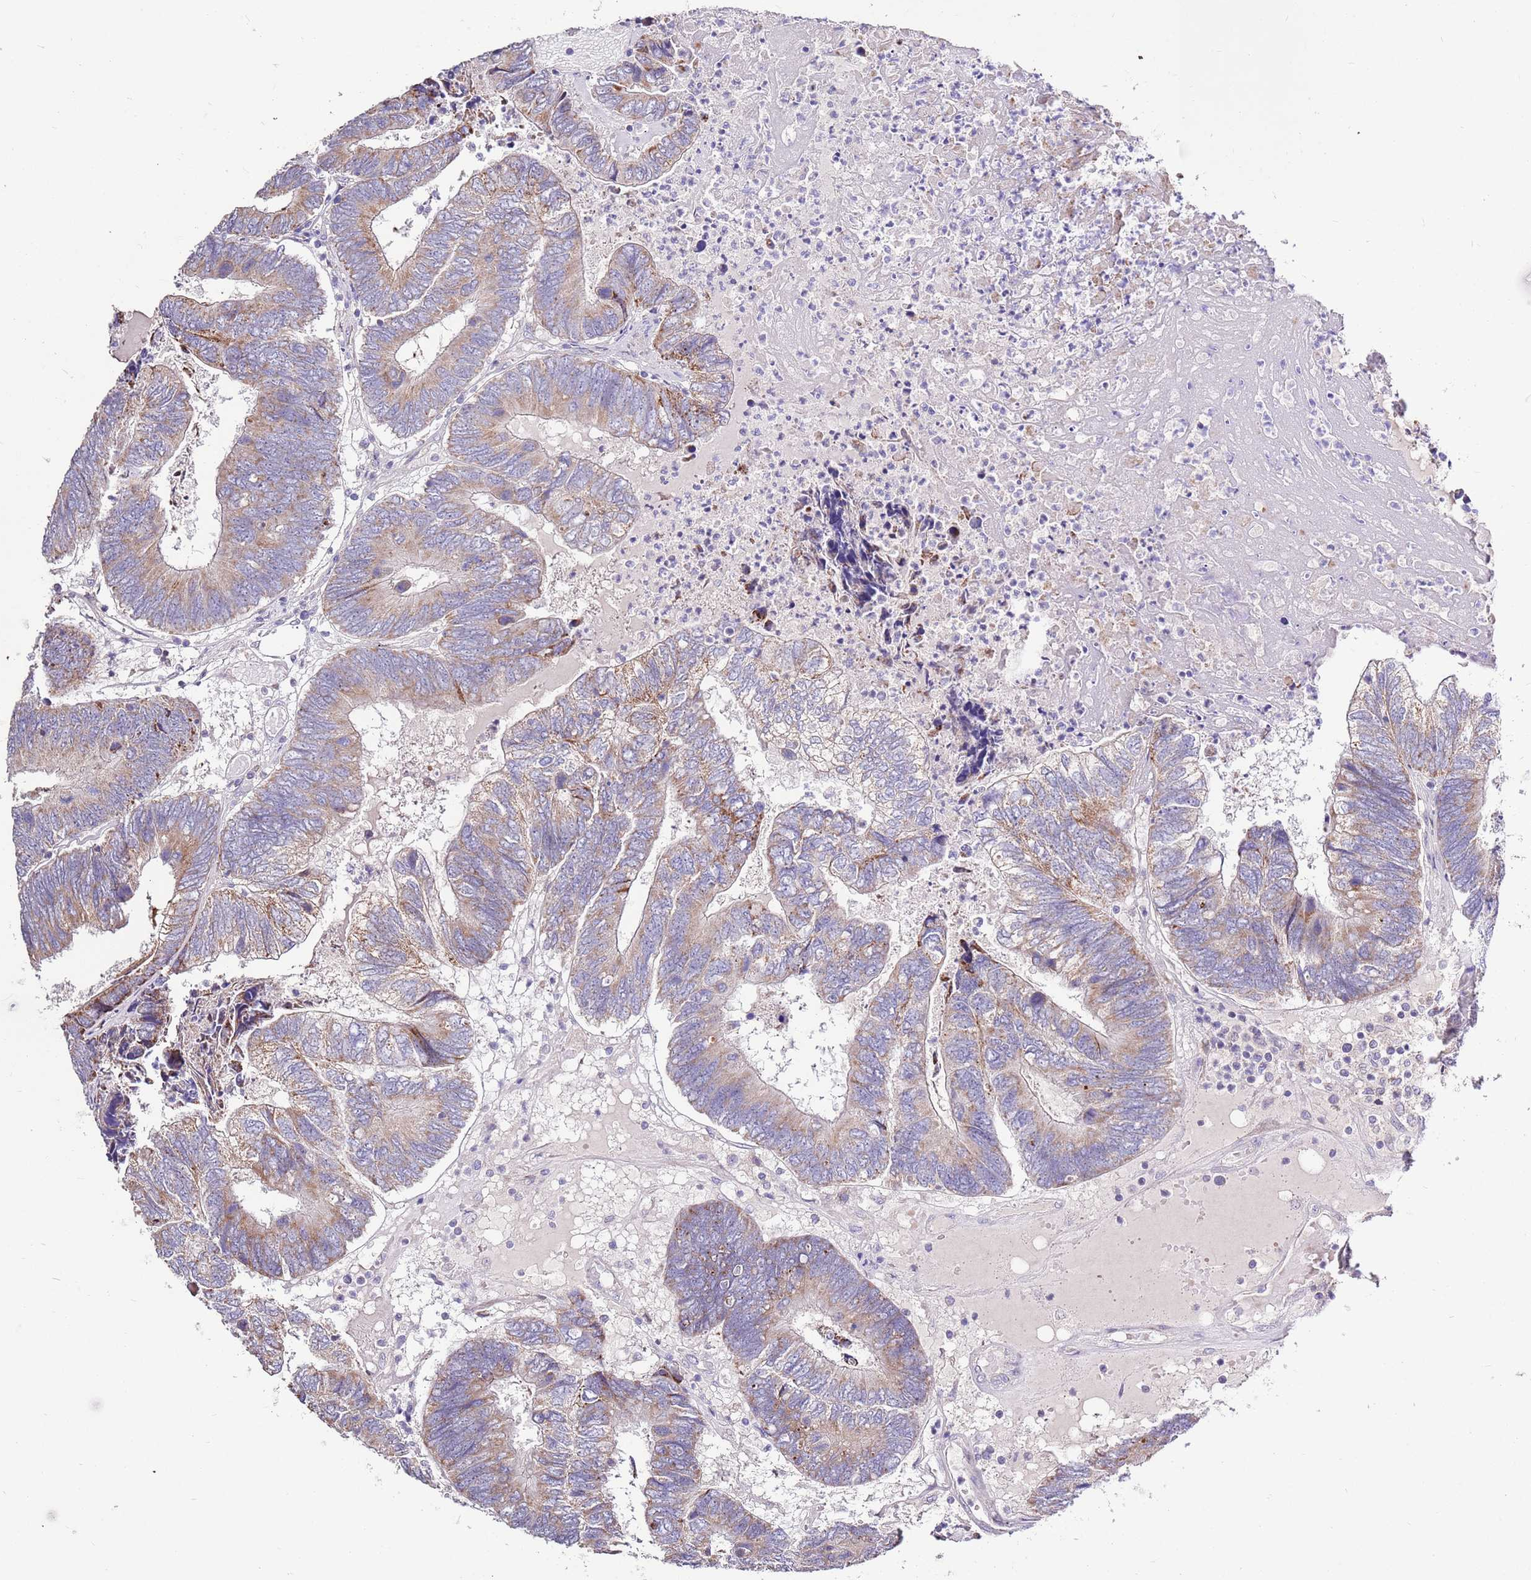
{"staining": {"intensity": "moderate", "quantity": "25%-75%", "location": "cytoplasmic/membranous"}, "tissue": "colorectal cancer", "cell_type": "Tumor cells", "image_type": "cancer", "snomed": [{"axis": "morphology", "description": "Adenocarcinoma, NOS"}, {"axis": "topography", "description": "Colon"}], "caption": "A photomicrograph of human colorectal cancer (adenocarcinoma) stained for a protein reveals moderate cytoplasmic/membranous brown staining in tumor cells.", "gene": "SMG1", "patient": {"sex": "female", "age": 67}}